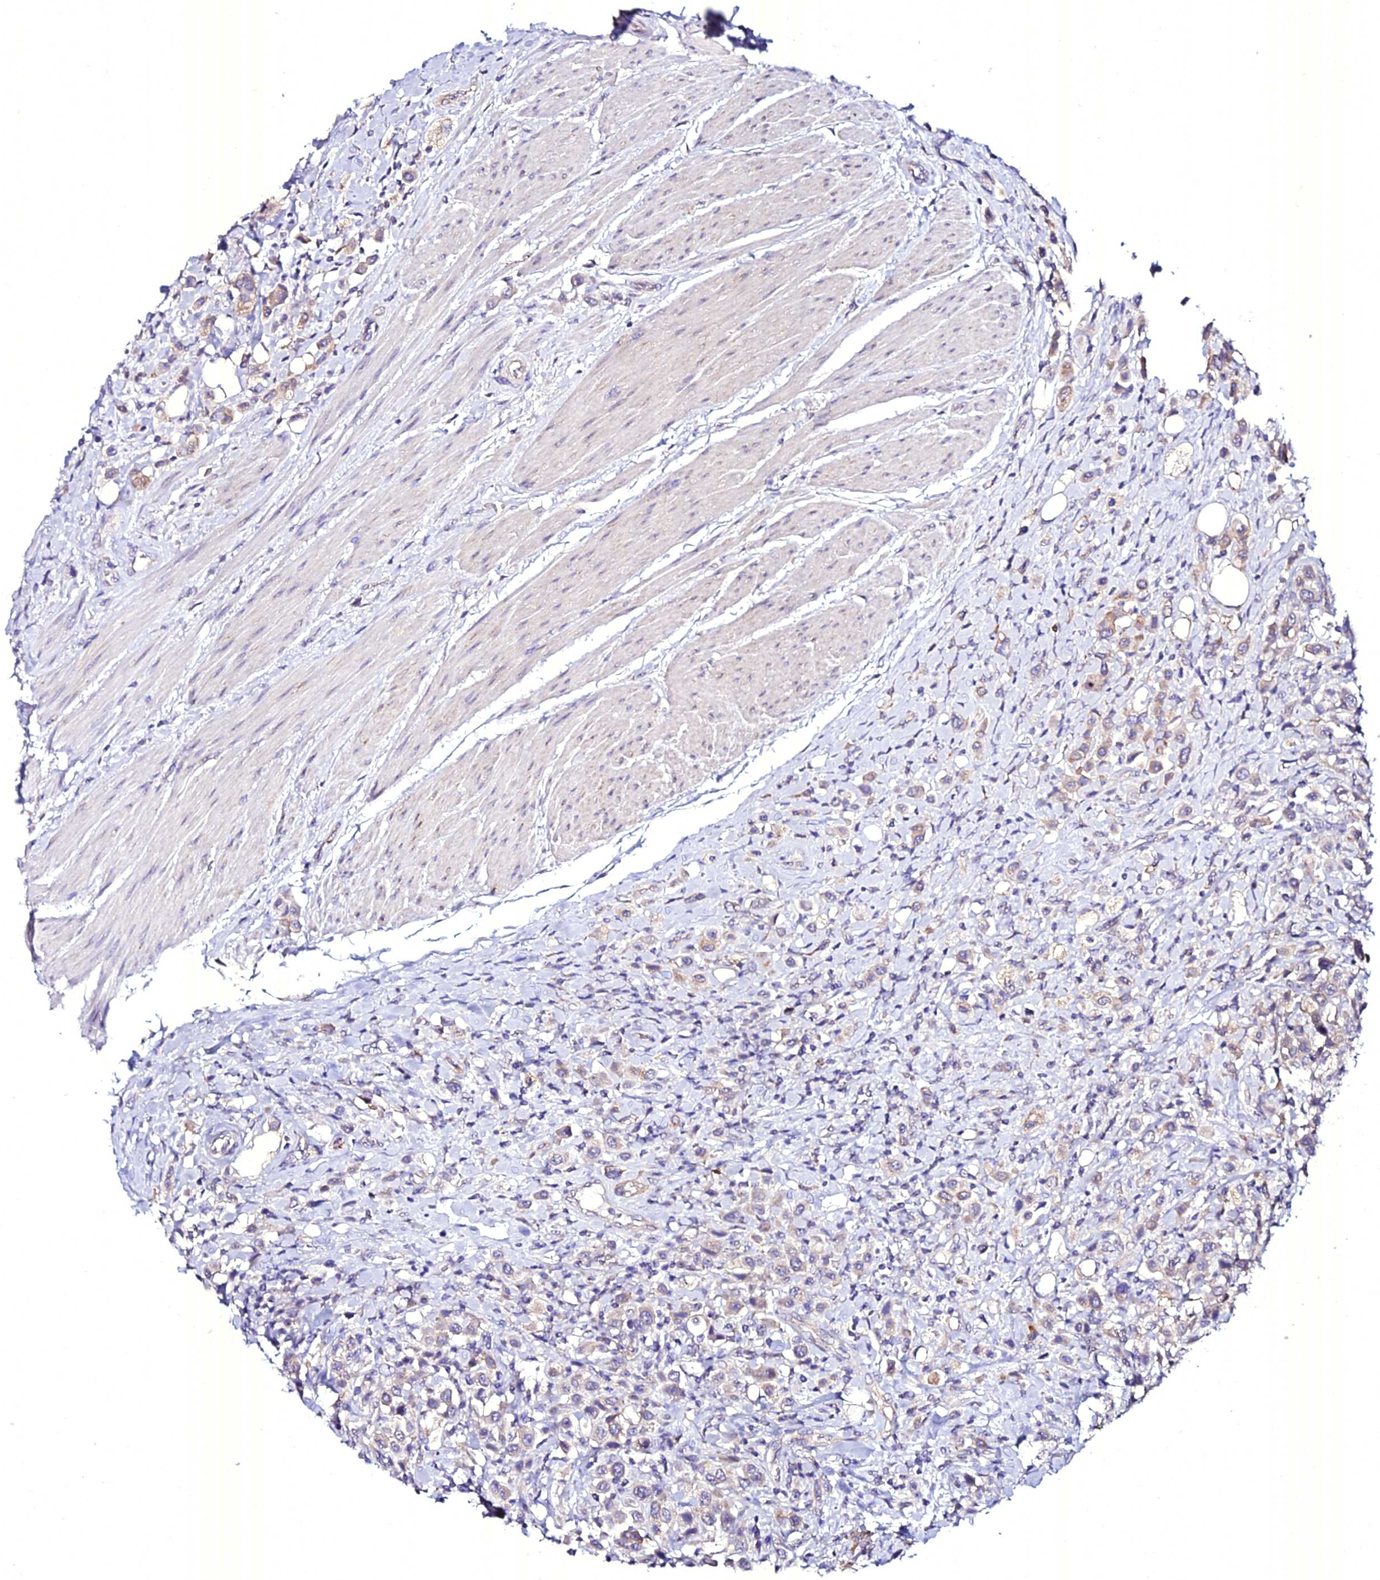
{"staining": {"intensity": "weak", "quantity": "25%-75%", "location": "cytoplasmic/membranous"}, "tissue": "urothelial cancer", "cell_type": "Tumor cells", "image_type": "cancer", "snomed": [{"axis": "morphology", "description": "Urothelial carcinoma, High grade"}, {"axis": "topography", "description": "Urinary bladder"}], "caption": "Urothelial cancer stained with a protein marker displays weak staining in tumor cells.", "gene": "ATG16L2", "patient": {"sex": "male", "age": 50}}